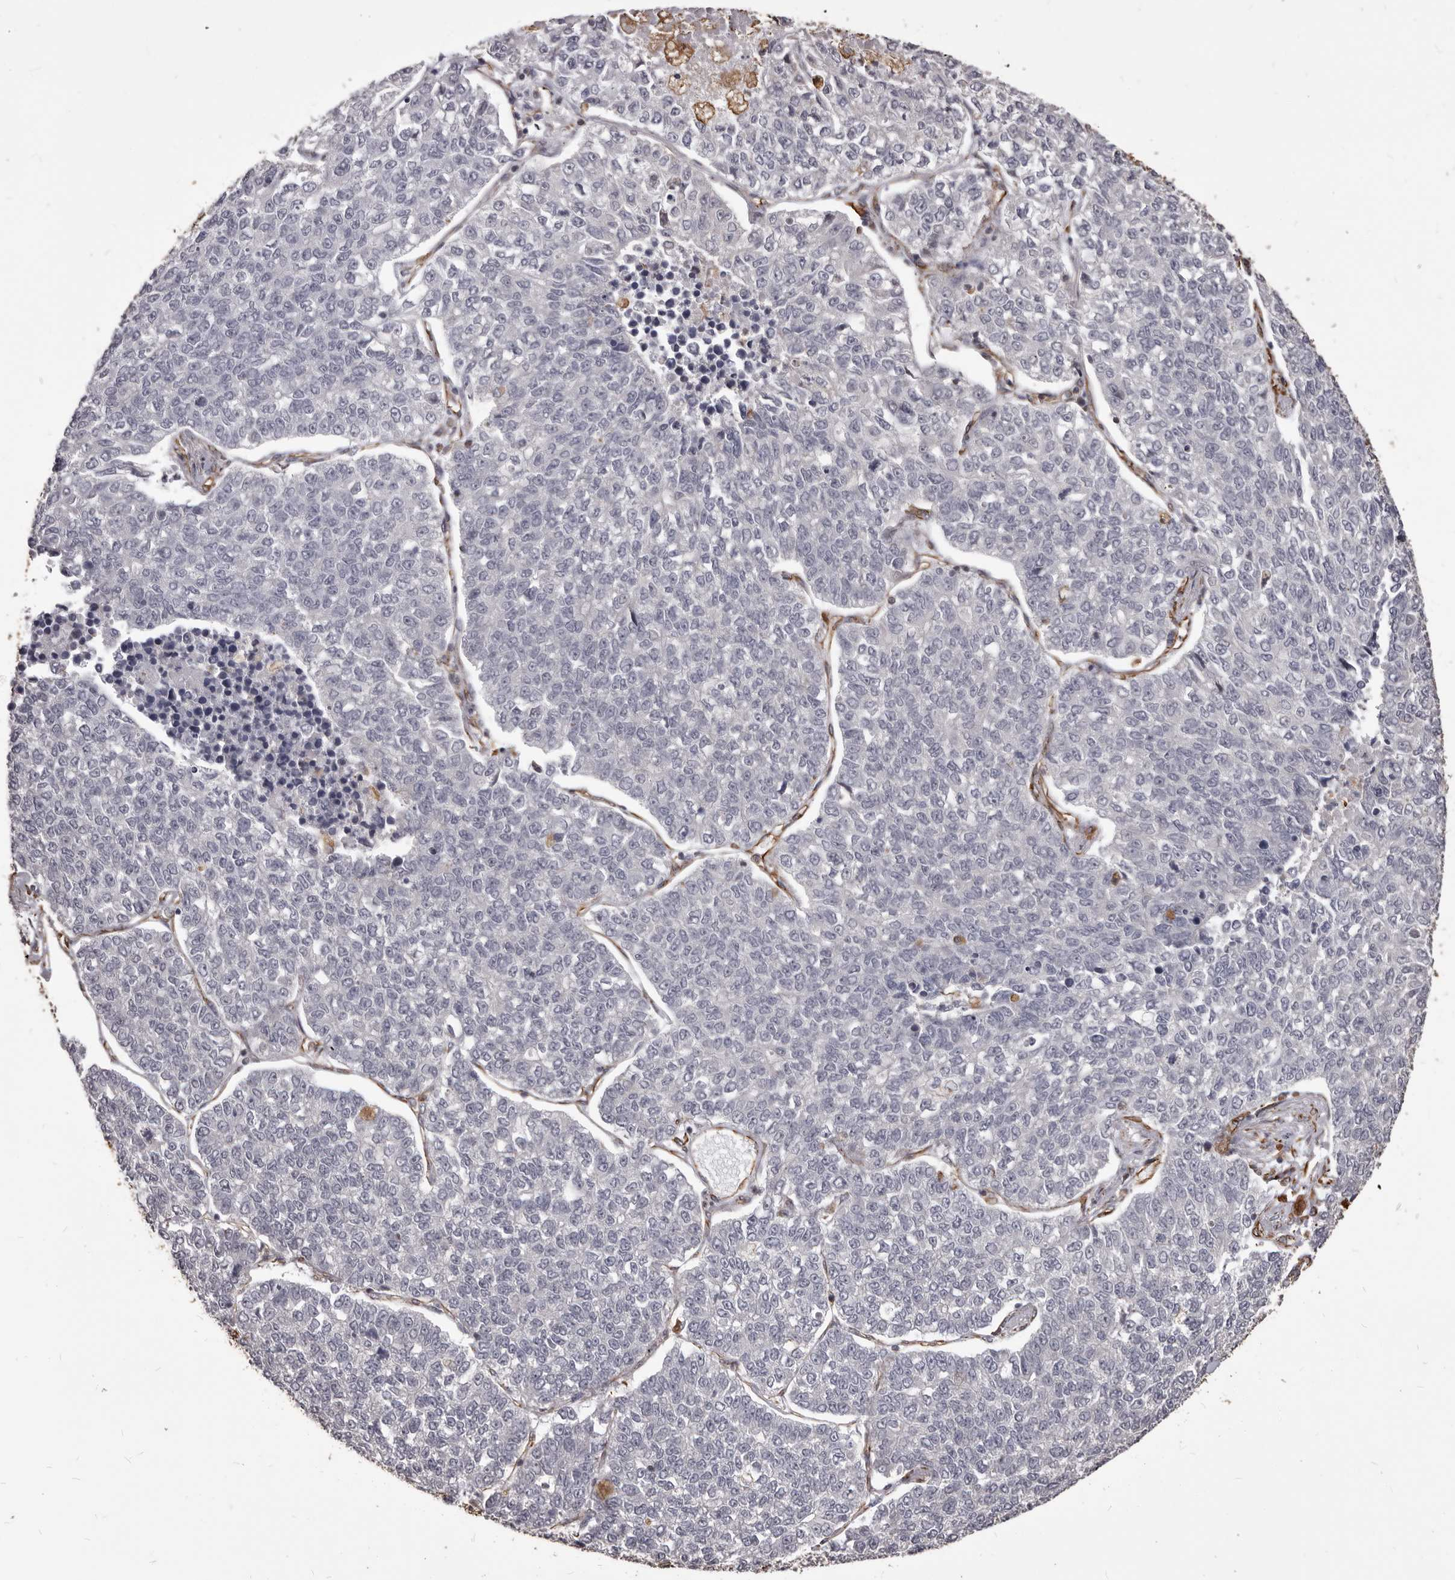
{"staining": {"intensity": "negative", "quantity": "none", "location": "none"}, "tissue": "lung cancer", "cell_type": "Tumor cells", "image_type": "cancer", "snomed": [{"axis": "morphology", "description": "Adenocarcinoma, NOS"}, {"axis": "topography", "description": "Lung"}], "caption": "Human lung cancer (adenocarcinoma) stained for a protein using IHC shows no staining in tumor cells.", "gene": "MTURN", "patient": {"sex": "male", "age": 49}}